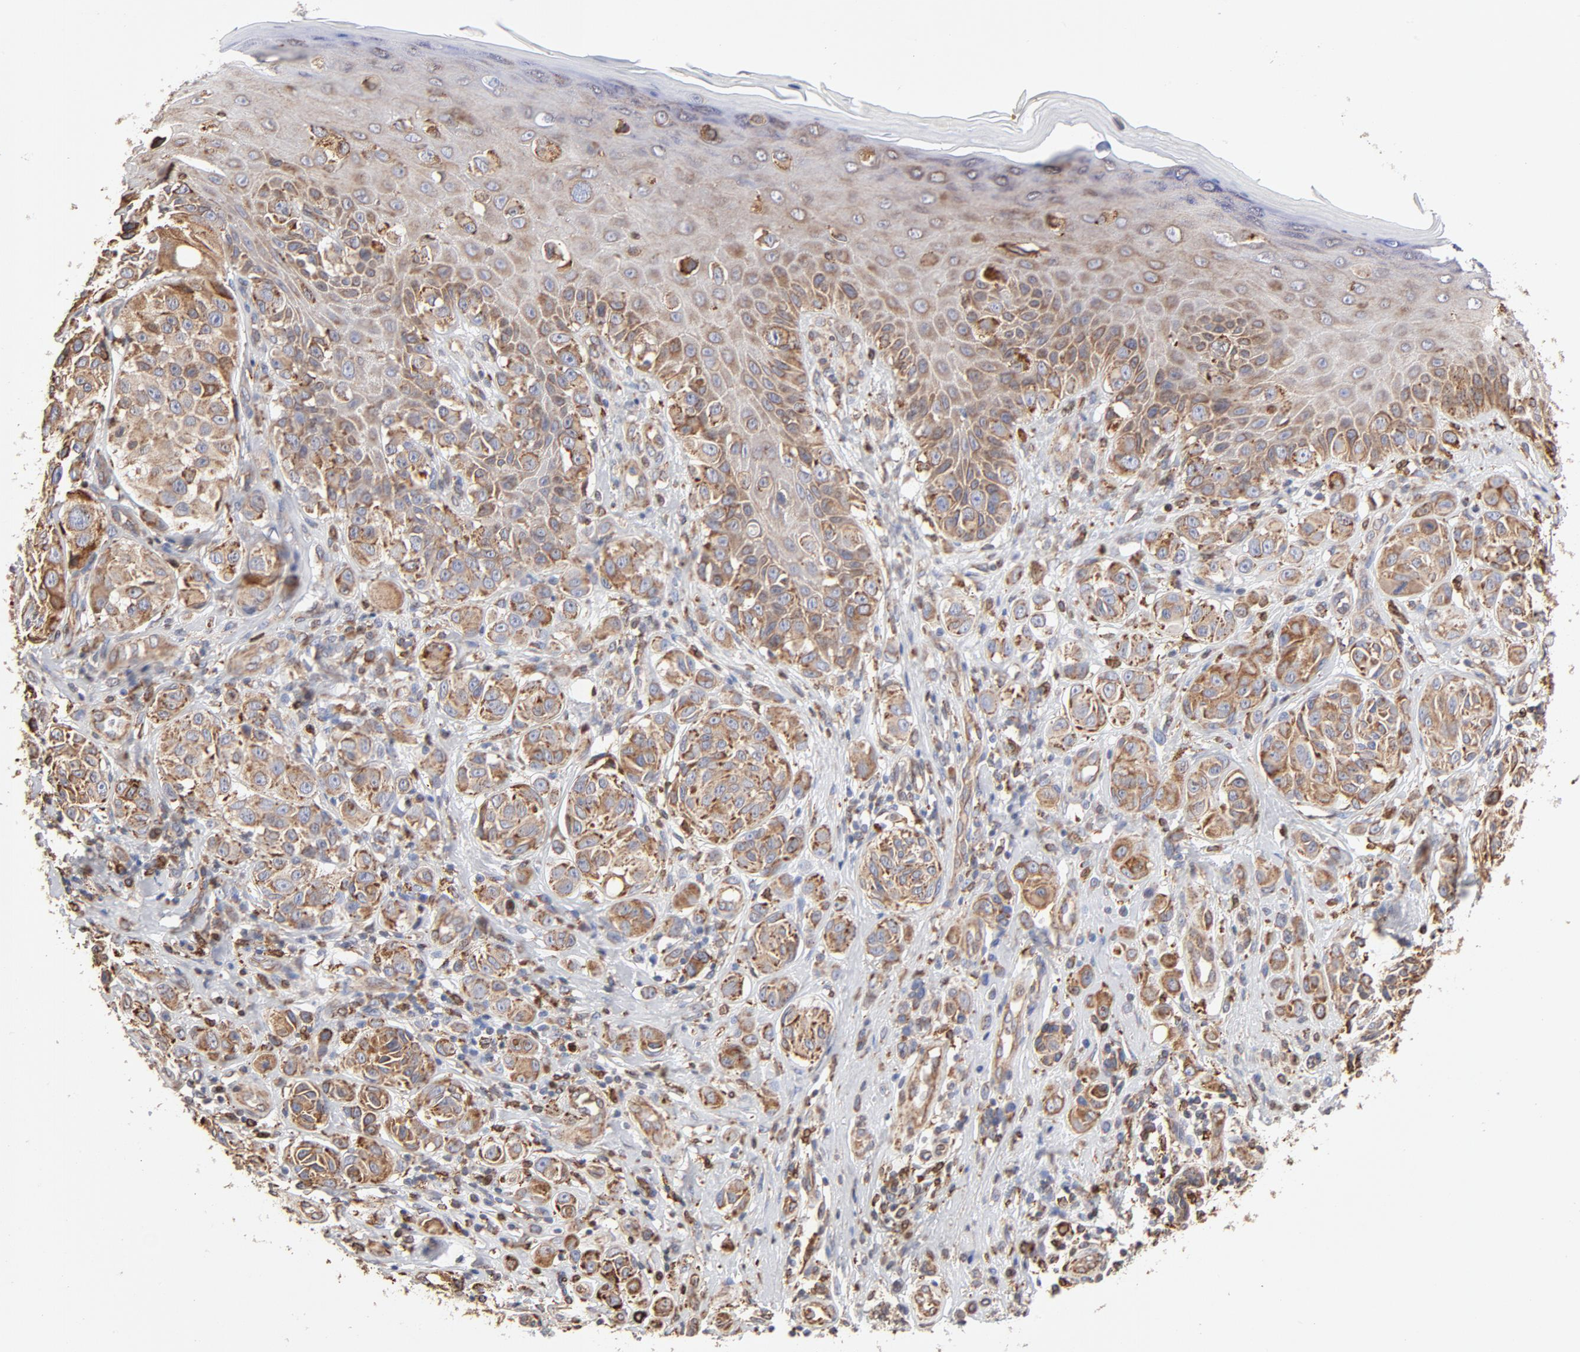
{"staining": {"intensity": "moderate", "quantity": ">75%", "location": "cytoplasmic/membranous"}, "tissue": "melanoma", "cell_type": "Tumor cells", "image_type": "cancer", "snomed": [{"axis": "morphology", "description": "Malignant melanoma, NOS"}, {"axis": "topography", "description": "Skin"}], "caption": "A brown stain labels moderate cytoplasmic/membranous expression of a protein in melanoma tumor cells.", "gene": "CANX", "patient": {"sex": "male", "age": 57}}